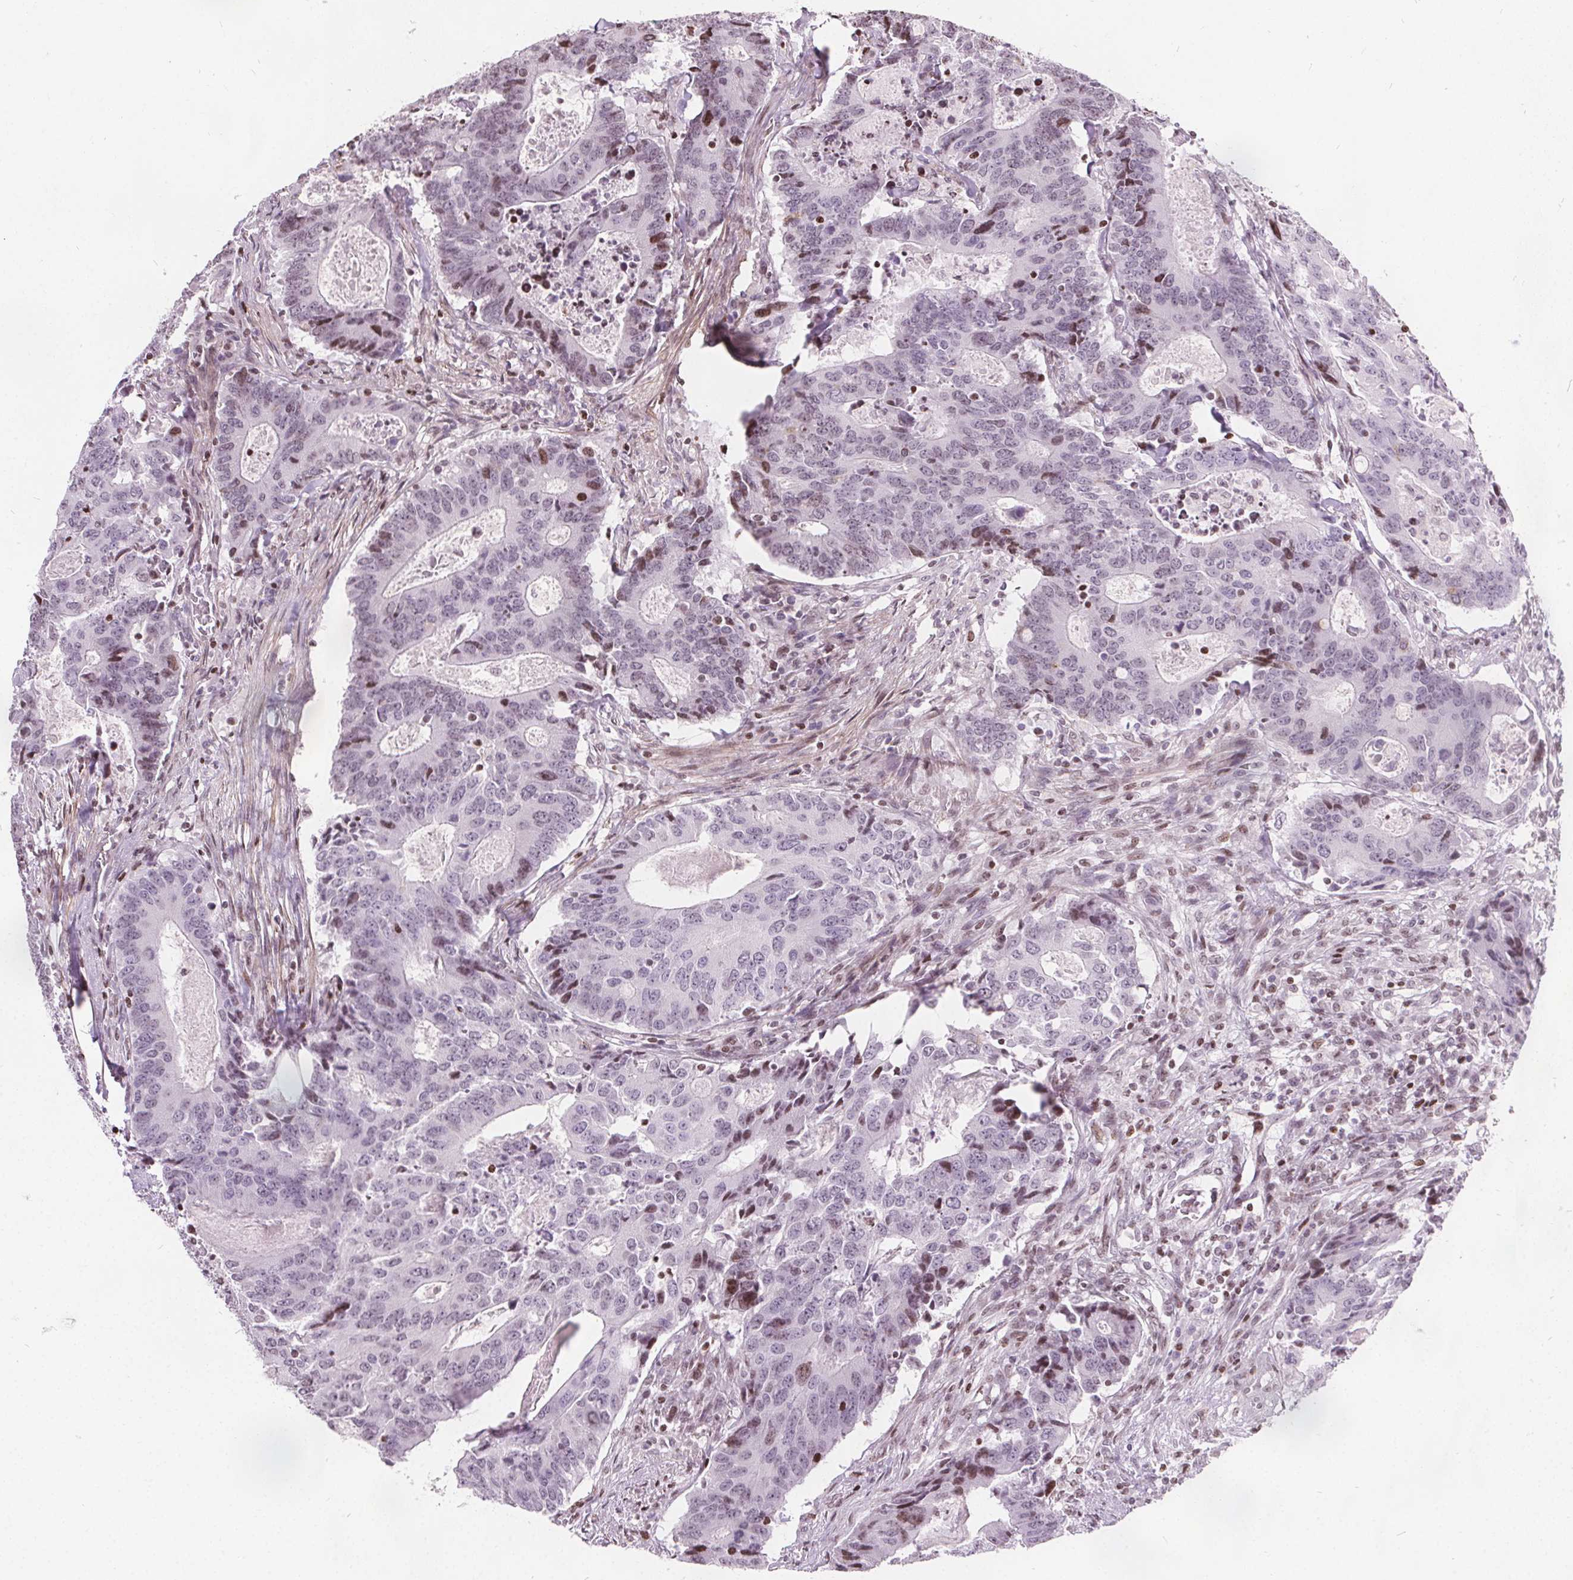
{"staining": {"intensity": "weak", "quantity": "<25%", "location": "nuclear"}, "tissue": "colorectal cancer", "cell_type": "Tumor cells", "image_type": "cancer", "snomed": [{"axis": "morphology", "description": "Adenocarcinoma, NOS"}, {"axis": "topography", "description": "Colon"}], "caption": "Adenocarcinoma (colorectal) was stained to show a protein in brown. There is no significant staining in tumor cells.", "gene": "ISLR2", "patient": {"sex": "male", "age": 67}}